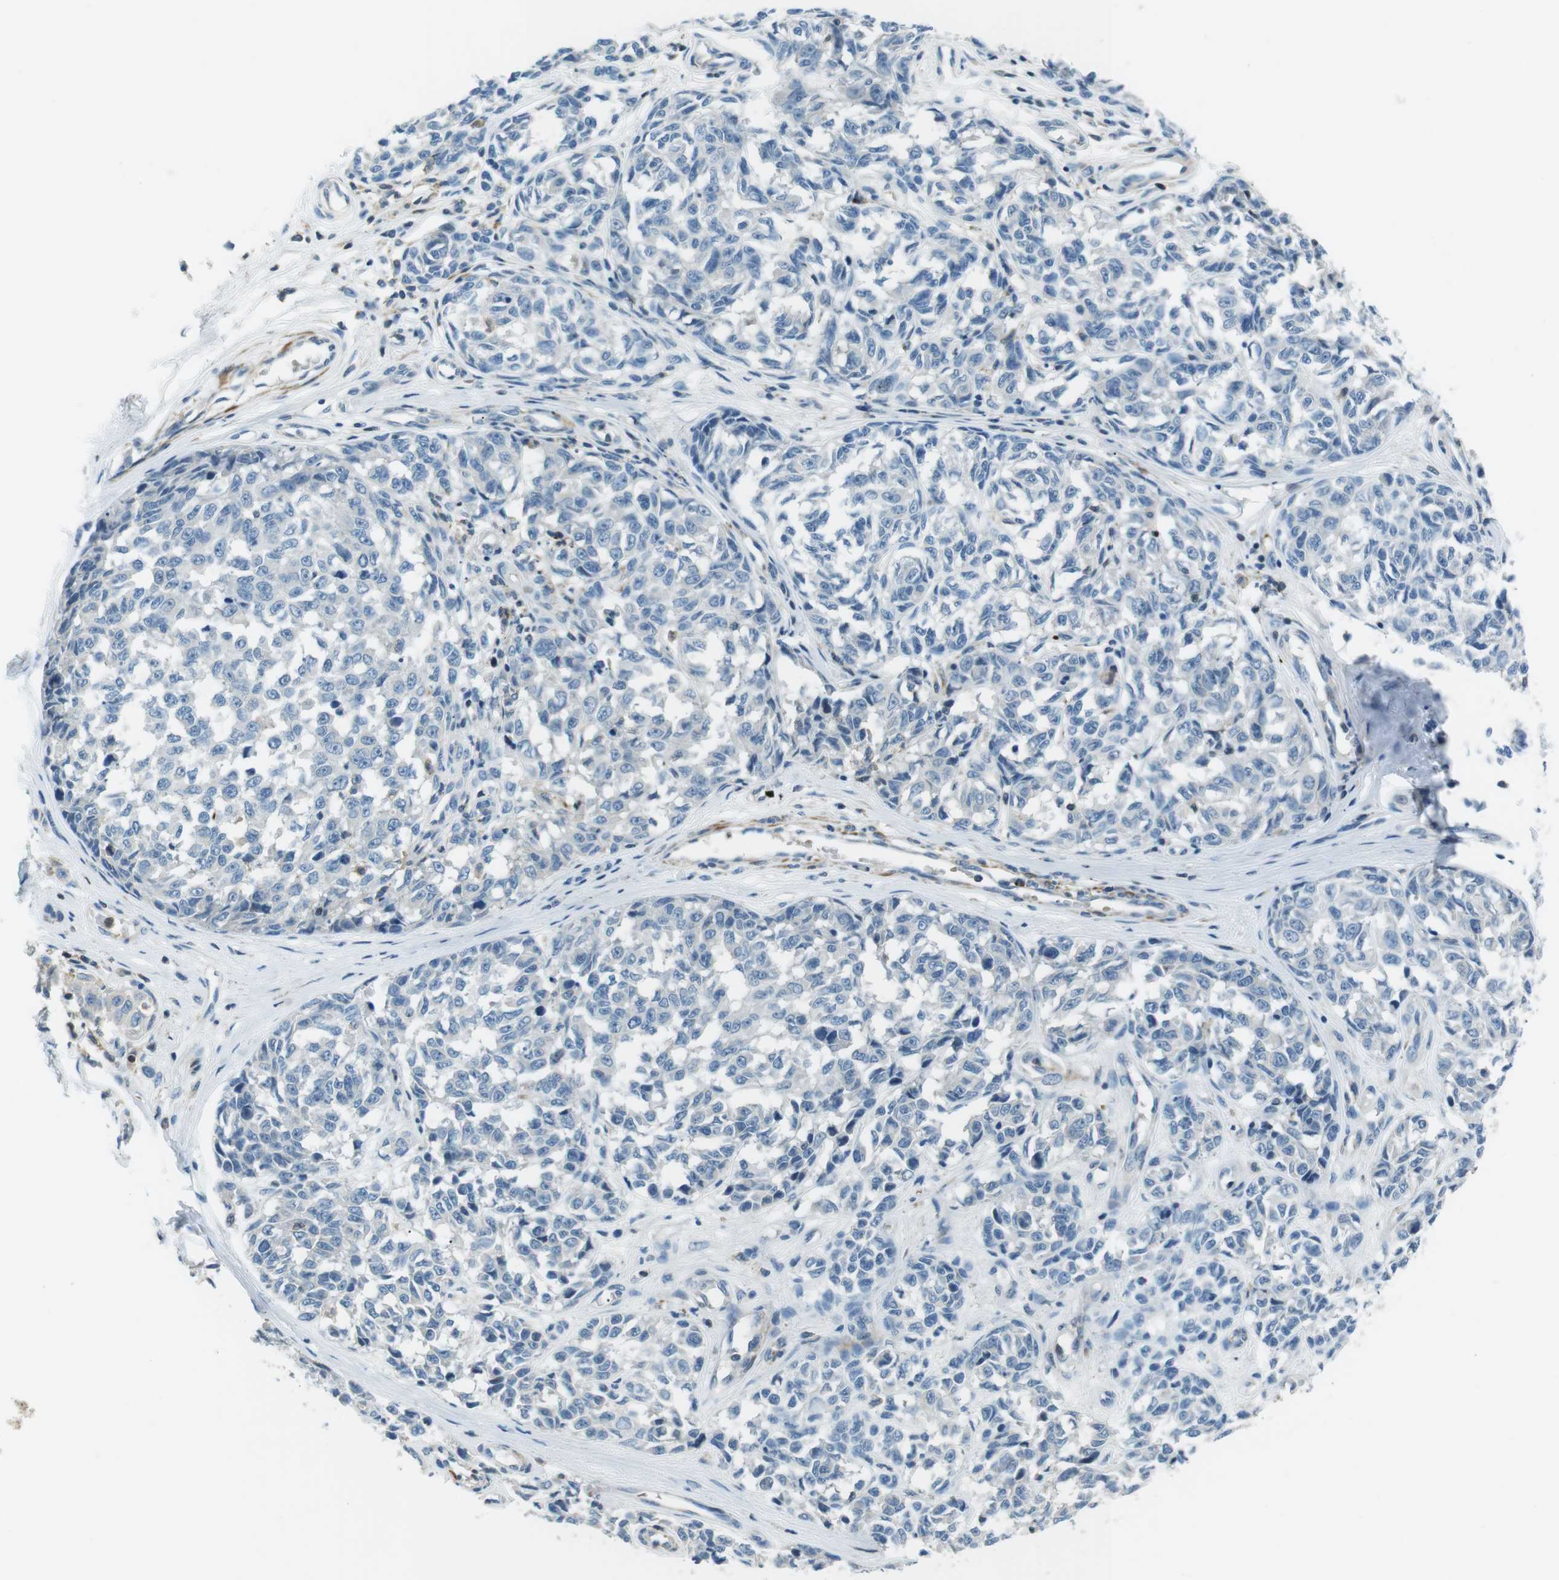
{"staining": {"intensity": "negative", "quantity": "none", "location": "none"}, "tissue": "melanoma", "cell_type": "Tumor cells", "image_type": "cancer", "snomed": [{"axis": "morphology", "description": "Malignant melanoma, NOS"}, {"axis": "topography", "description": "Skin"}], "caption": "Photomicrograph shows no protein expression in tumor cells of malignant melanoma tissue. (Stains: DAB IHC with hematoxylin counter stain, Microscopy: brightfield microscopy at high magnification).", "gene": "ARVCF", "patient": {"sex": "female", "age": 64}}